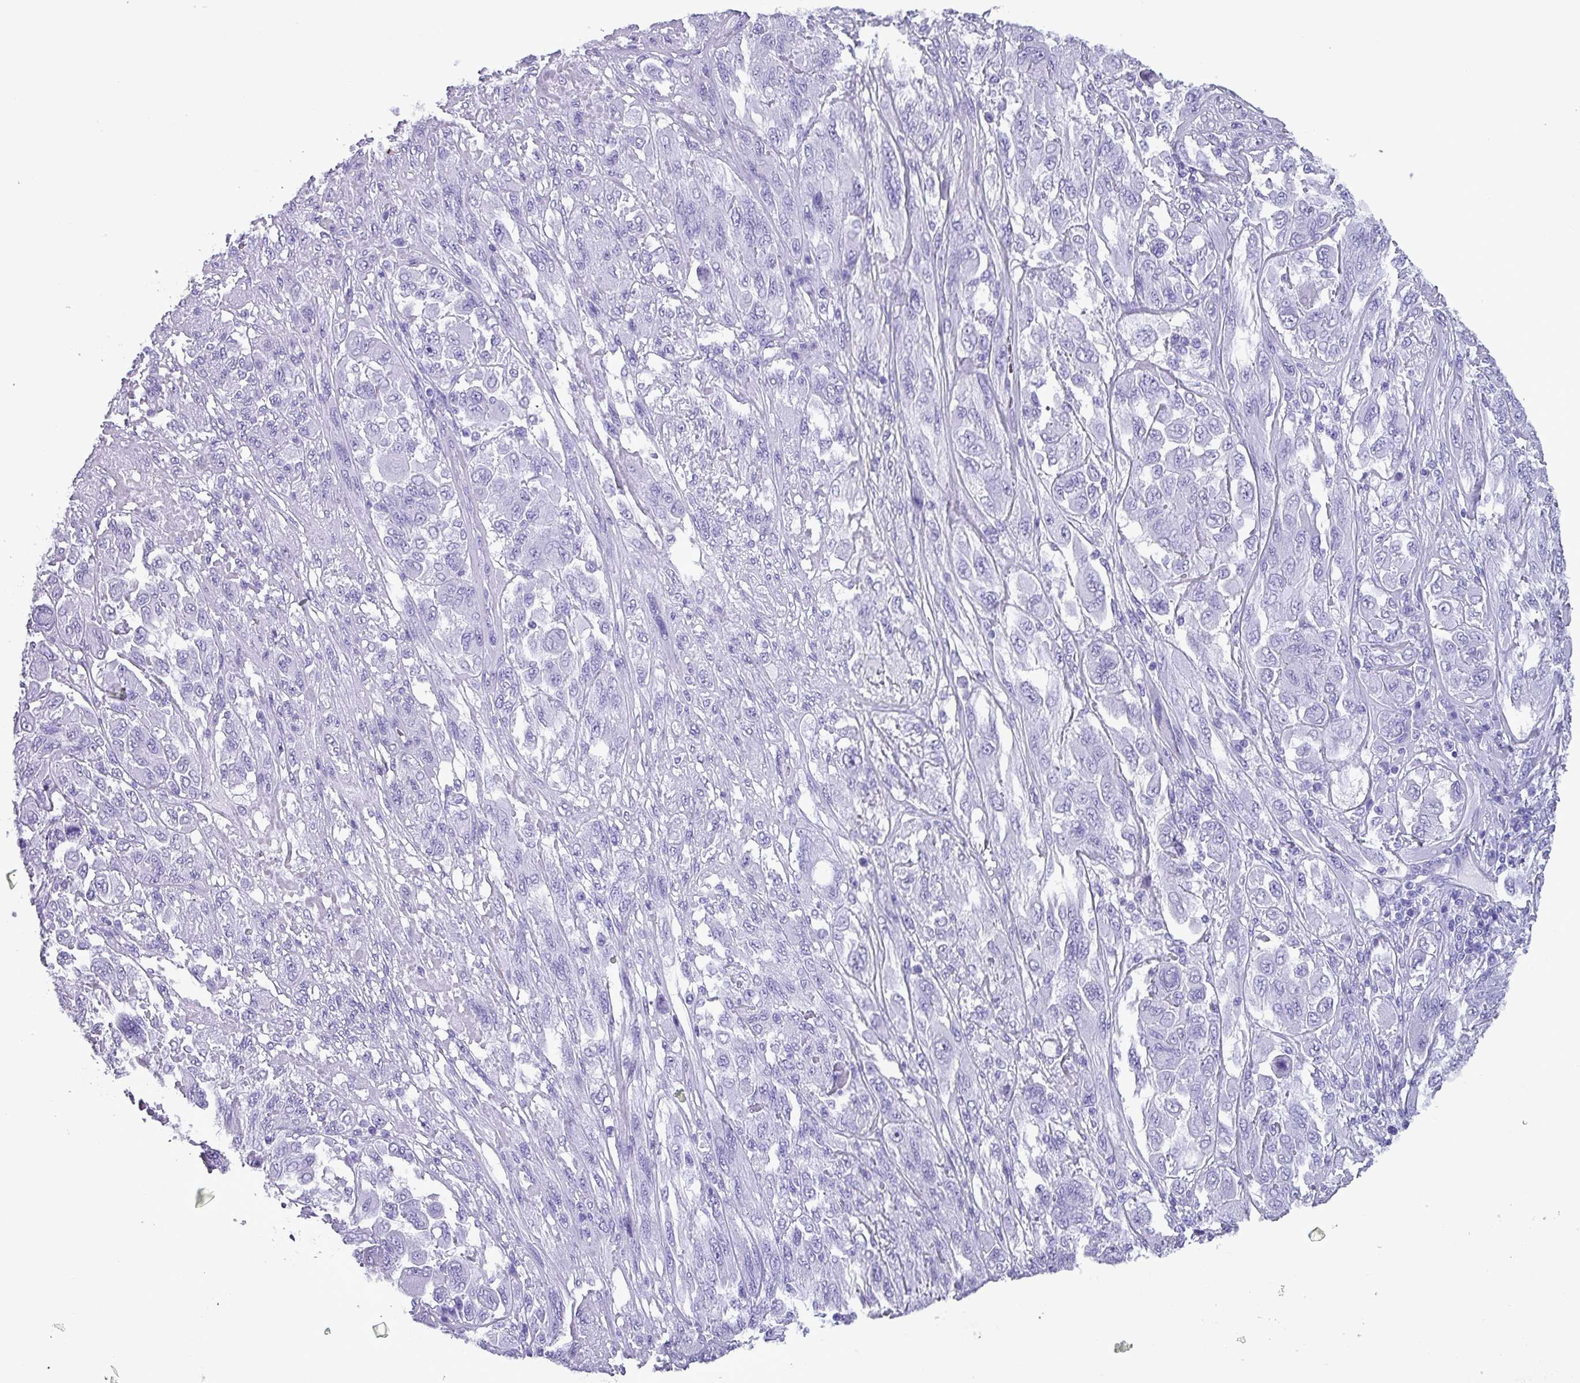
{"staining": {"intensity": "negative", "quantity": "none", "location": "none"}, "tissue": "melanoma", "cell_type": "Tumor cells", "image_type": "cancer", "snomed": [{"axis": "morphology", "description": "Malignant melanoma, NOS"}, {"axis": "topography", "description": "Skin"}], "caption": "Immunohistochemistry image of neoplastic tissue: human malignant melanoma stained with DAB (3,3'-diaminobenzidine) reveals no significant protein staining in tumor cells. The staining was performed using DAB (3,3'-diaminobenzidine) to visualize the protein expression in brown, while the nuclei were stained in blue with hematoxylin (Magnification: 20x).", "gene": "KRT6C", "patient": {"sex": "female", "age": 91}}